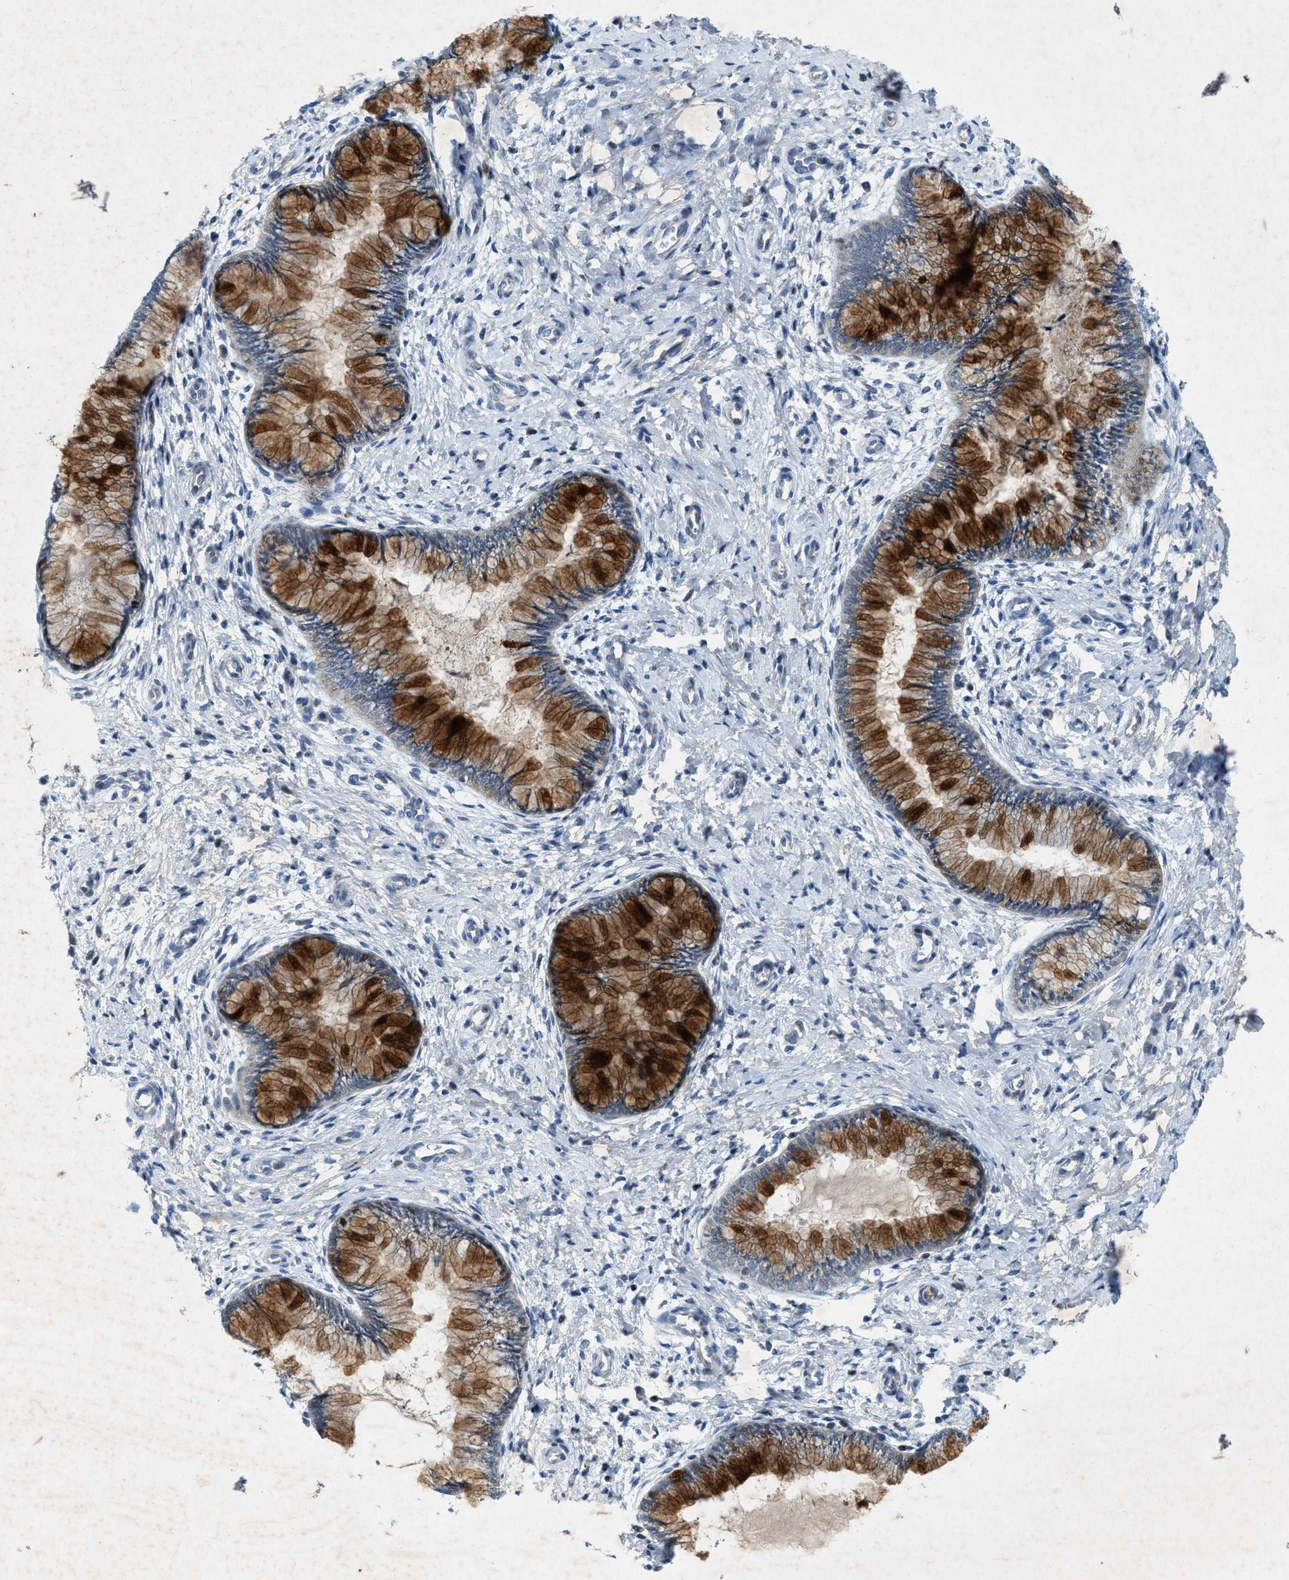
{"staining": {"intensity": "strong", "quantity": ">75%", "location": "cytoplasmic/membranous"}, "tissue": "cervix", "cell_type": "Glandular cells", "image_type": "normal", "snomed": [{"axis": "morphology", "description": "Normal tissue, NOS"}, {"axis": "topography", "description": "Cervix"}], "caption": "Protein staining by IHC demonstrates strong cytoplasmic/membranous positivity in about >75% of glandular cells in benign cervix. (DAB IHC with brightfield microscopy, high magnification).", "gene": "URGCP", "patient": {"sex": "female", "age": 55}}